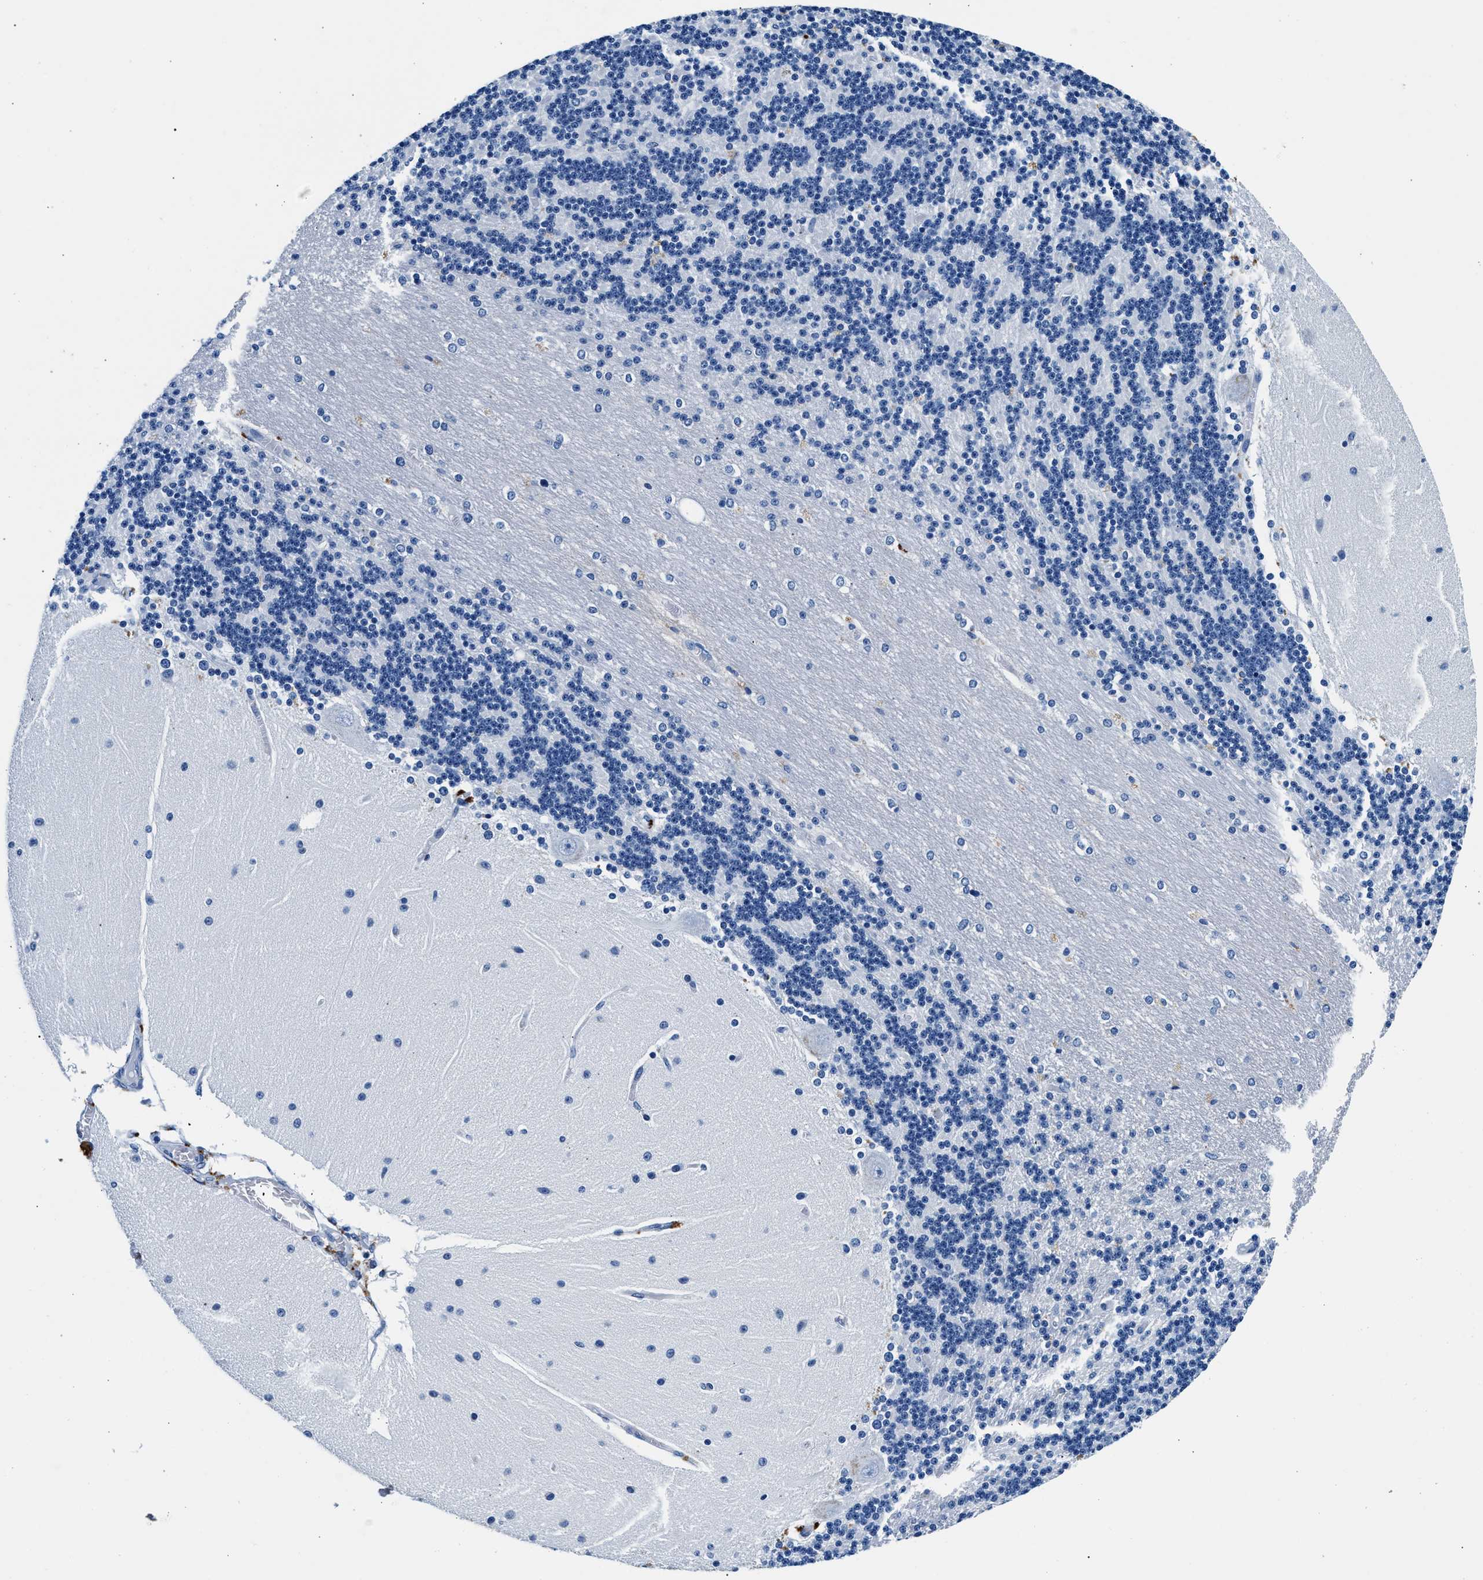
{"staining": {"intensity": "negative", "quantity": "none", "location": "none"}, "tissue": "cerebellum", "cell_type": "Cells in granular layer", "image_type": "normal", "snomed": [{"axis": "morphology", "description": "Normal tissue, NOS"}, {"axis": "topography", "description": "Cerebellum"}], "caption": "Cells in granular layer show no significant staining in benign cerebellum.", "gene": "TNR", "patient": {"sex": "female", "age": 54}}